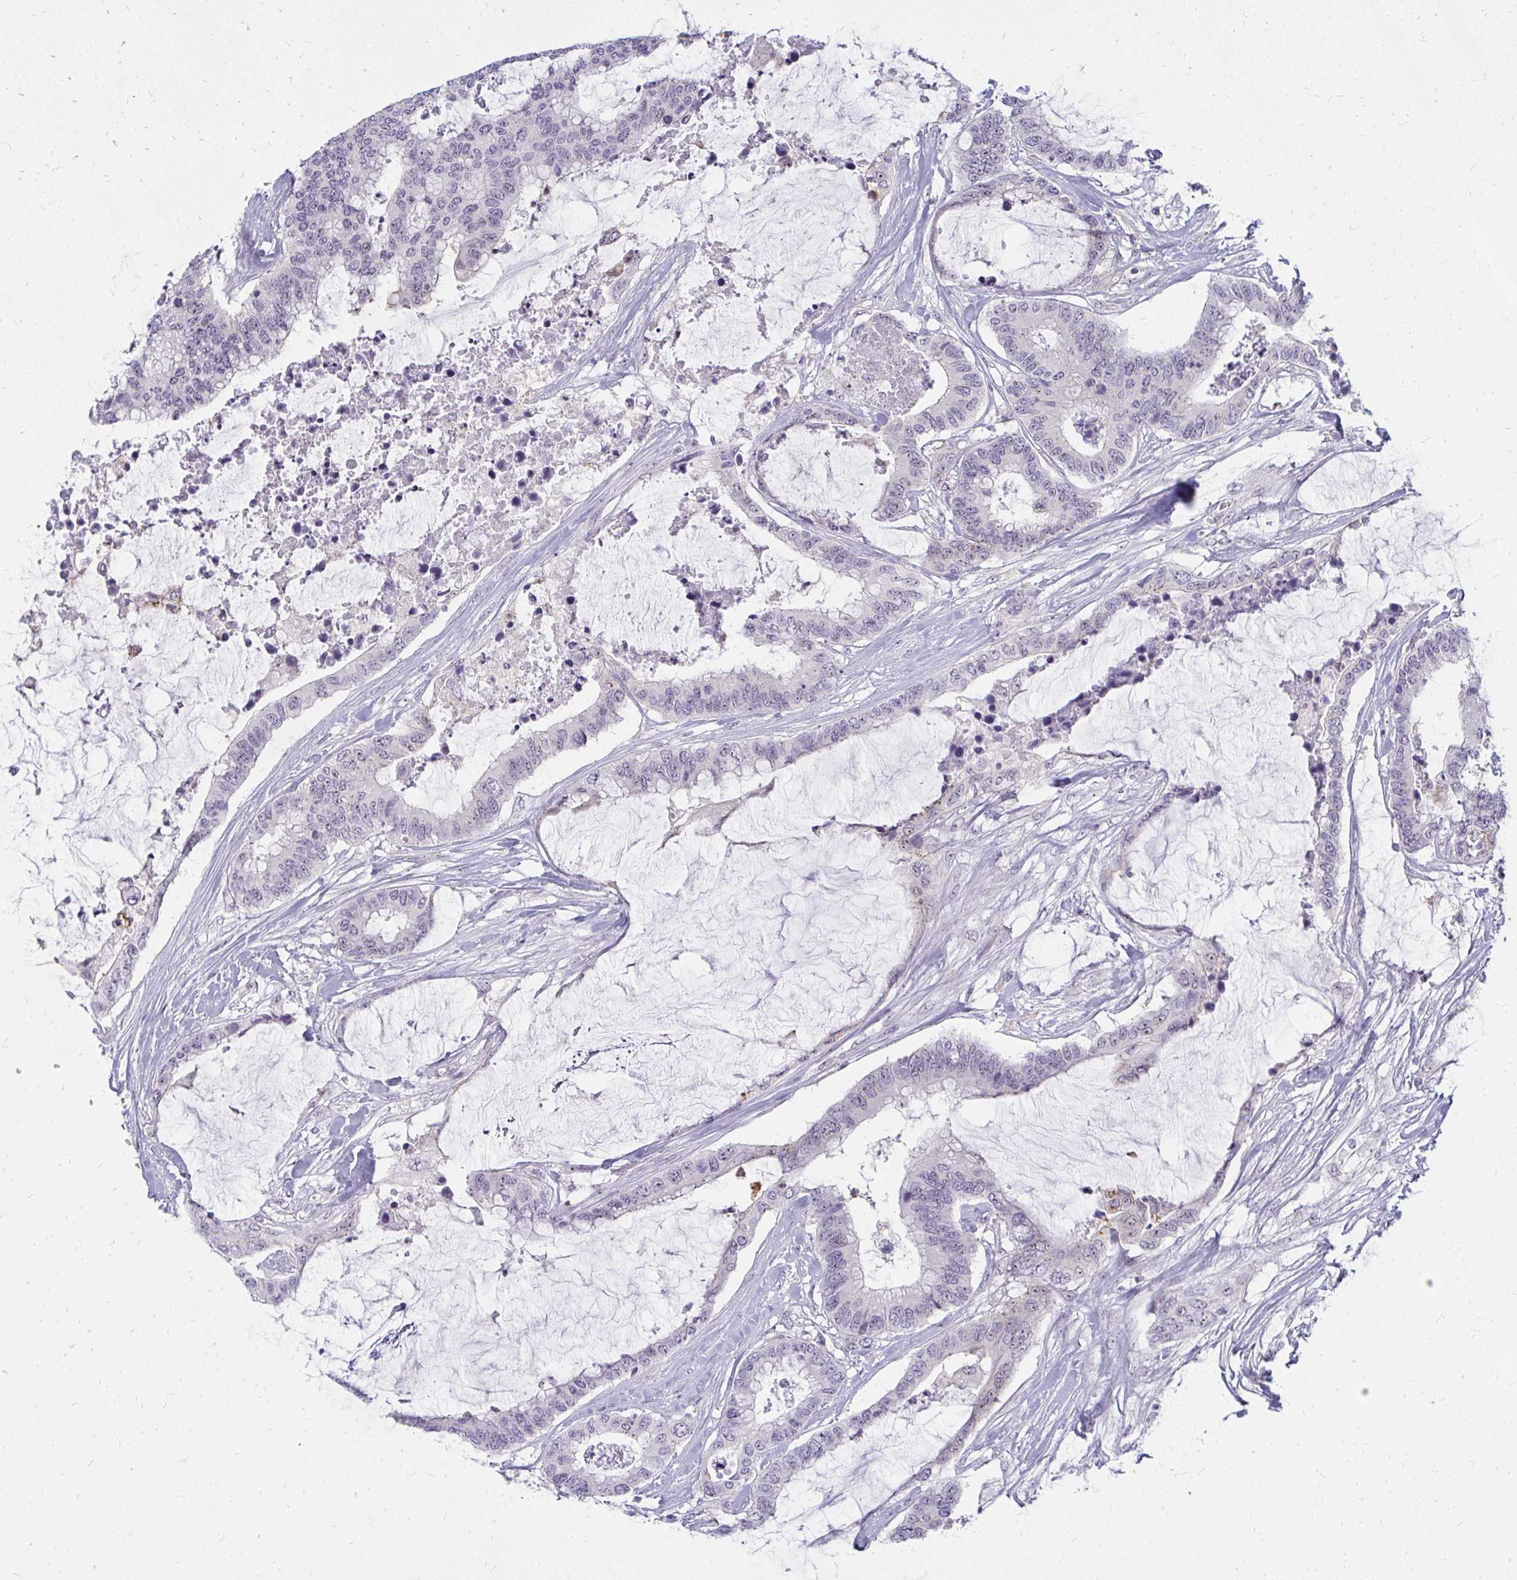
{"staining": {"intensity": "weak", "quantity": "<25%", "location": "nuclear"}, "tissue": "colorectal cancer", "cell_type": "Tumor cells", "image_type": "cancer", "snomed": [{"axis": "morphology", "description": "Adenocarcinoma, NOS"}, {"axis": "topography", "description": "Rectum"}], "caption": "High magnification brightfield microscopy of colorectal cancer stained with DAB (3,3'-diaminobenzidine) (brown) and counterstained with hematoxylin (blue): tumor cells show no significant staining.", "gene": "FAM9A", "patient": {"sex": "female", "age": 59}}